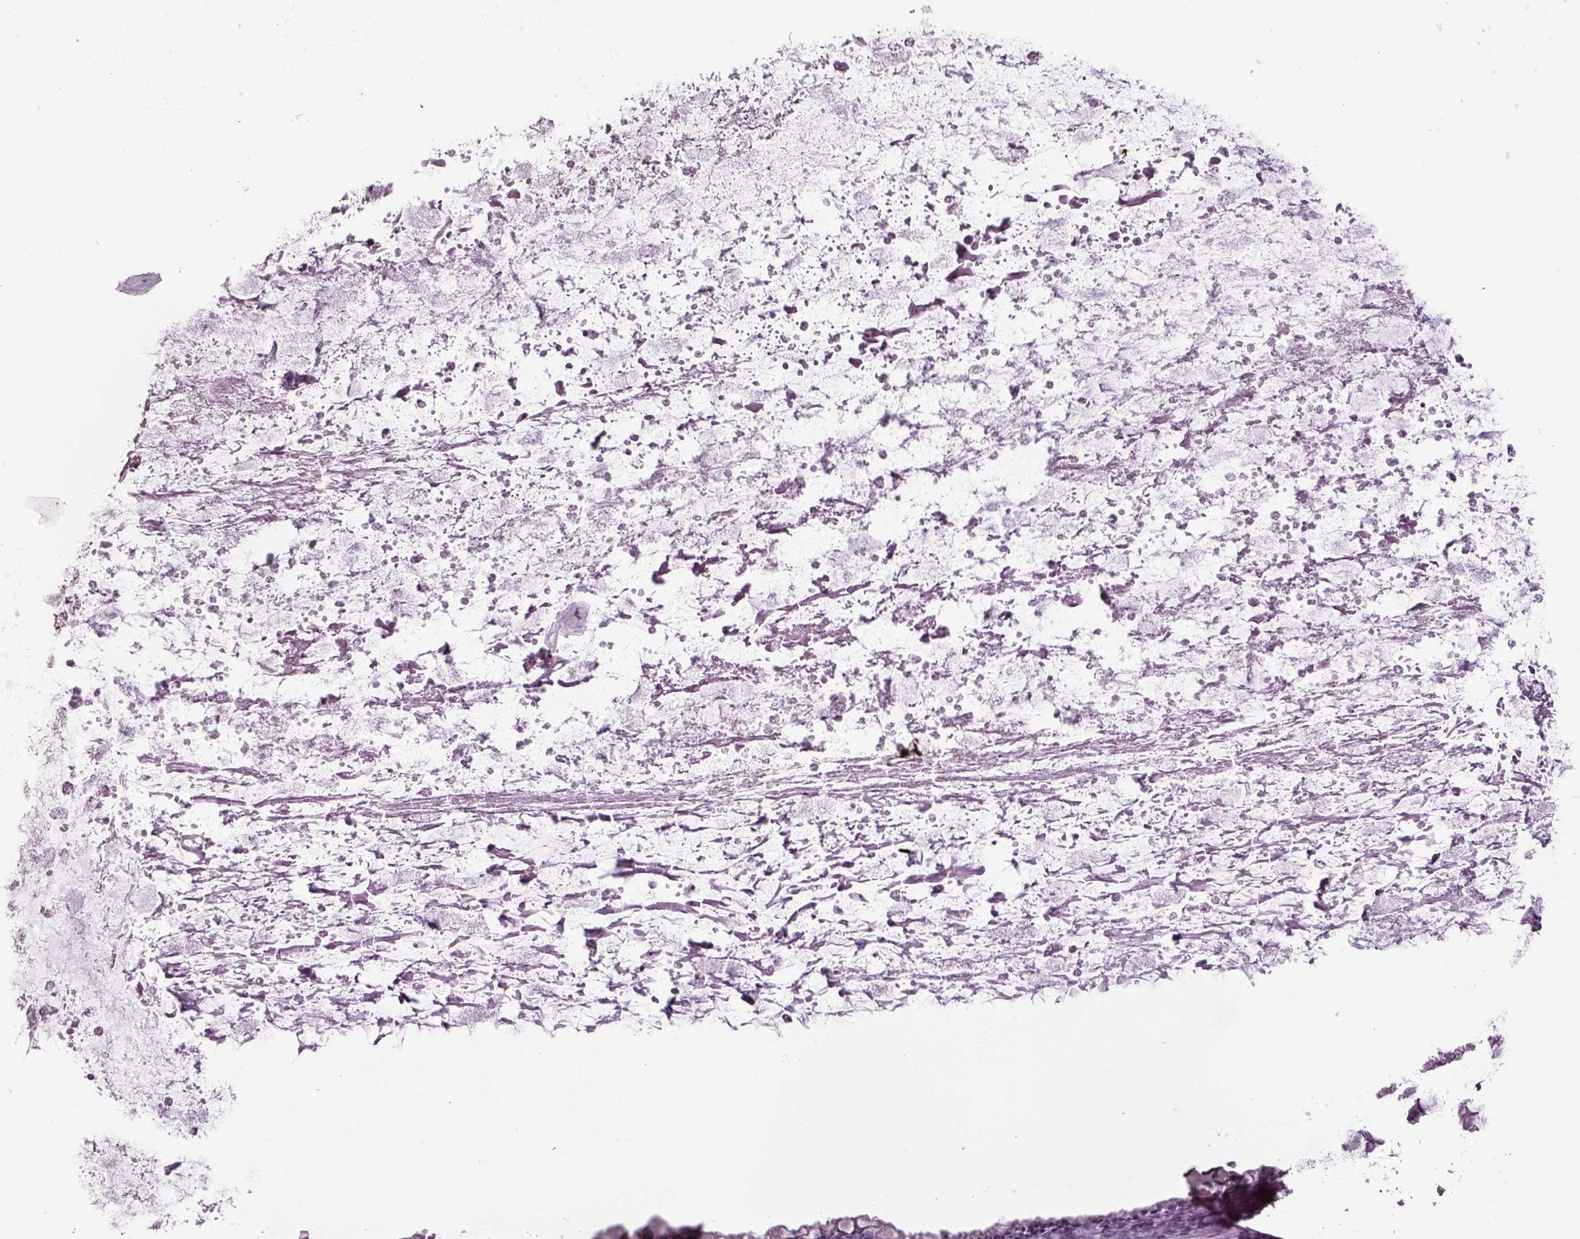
{"staining": {"intensity": "negative", "quantity": "none", "location": "none"}, "tissue": "ovarian cancer", "cell_type": "Tumor cells", "image_type": "cancer", "snomed": [{"axis": "morphology", "description": "Cystadenocarcinoma, mucinous, NOS"}, {"axis": "topography", "description": "Ovary"}], "caption": "Immunohistochemistry (IHC) photomicrograph of neoplastic tissue: human mucinous cystadenocarcinoma (ovarian) stained with DAB (3,3'-diaminobenzidine) shows no significant protein staining in tumor cells. (DAB (3,3'-diaminobenzidine) IHC, high magnification).", "gene": "SEPTIN14", "patient": {"sex": "female", "age": 67}}